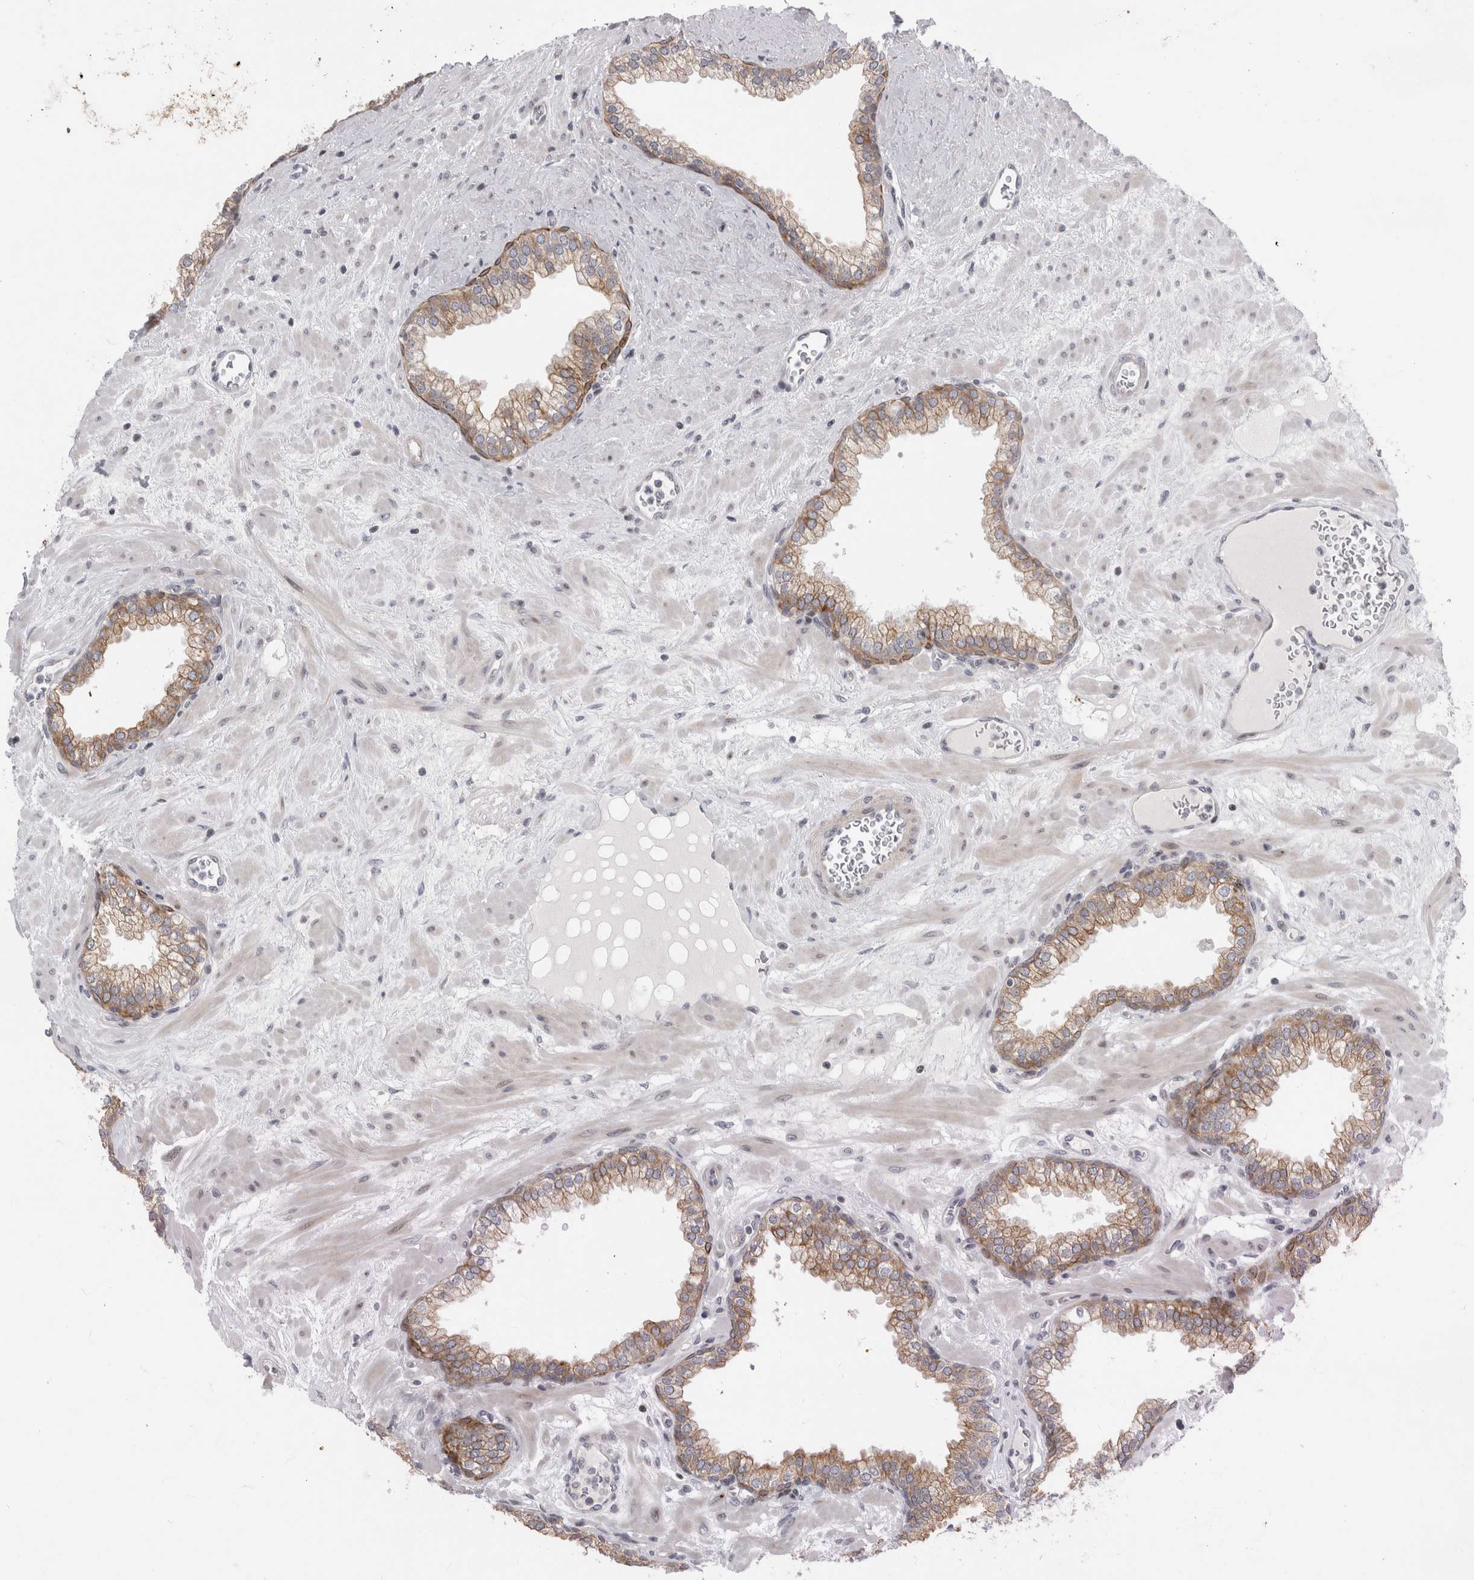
{"staining": {"intensity": "moderate", "quantity": ">75%", "location": "cytoplasmic/membranous"}, "tissue": "prostate", "cell_type": "Glandular cells", "image_type": "normal", "snomed": [{"axis": "morphology", "description": "Normal tissue, NOS"}, {"axis": "morphology", "description": "Urothelial carcinoma, Low grade"}, {"axis": "topography", "description": "Urinary bladder"}, {"axis": "topography", "description": "Prostate"}], "caption": "High-magnification brightfield microscopy of unremarkable prostate stained with DAB (3,3'-diaminobenzidine) (brown) and counterstained with hematoxylin (blue). glandular cells exhibit moderate cytoplasmic/membranous positivity is present in about>75% of cells. Nuclei are stained in blue.", "gene": "UTP25", "patient": {"sex": "male", "age": 60}}